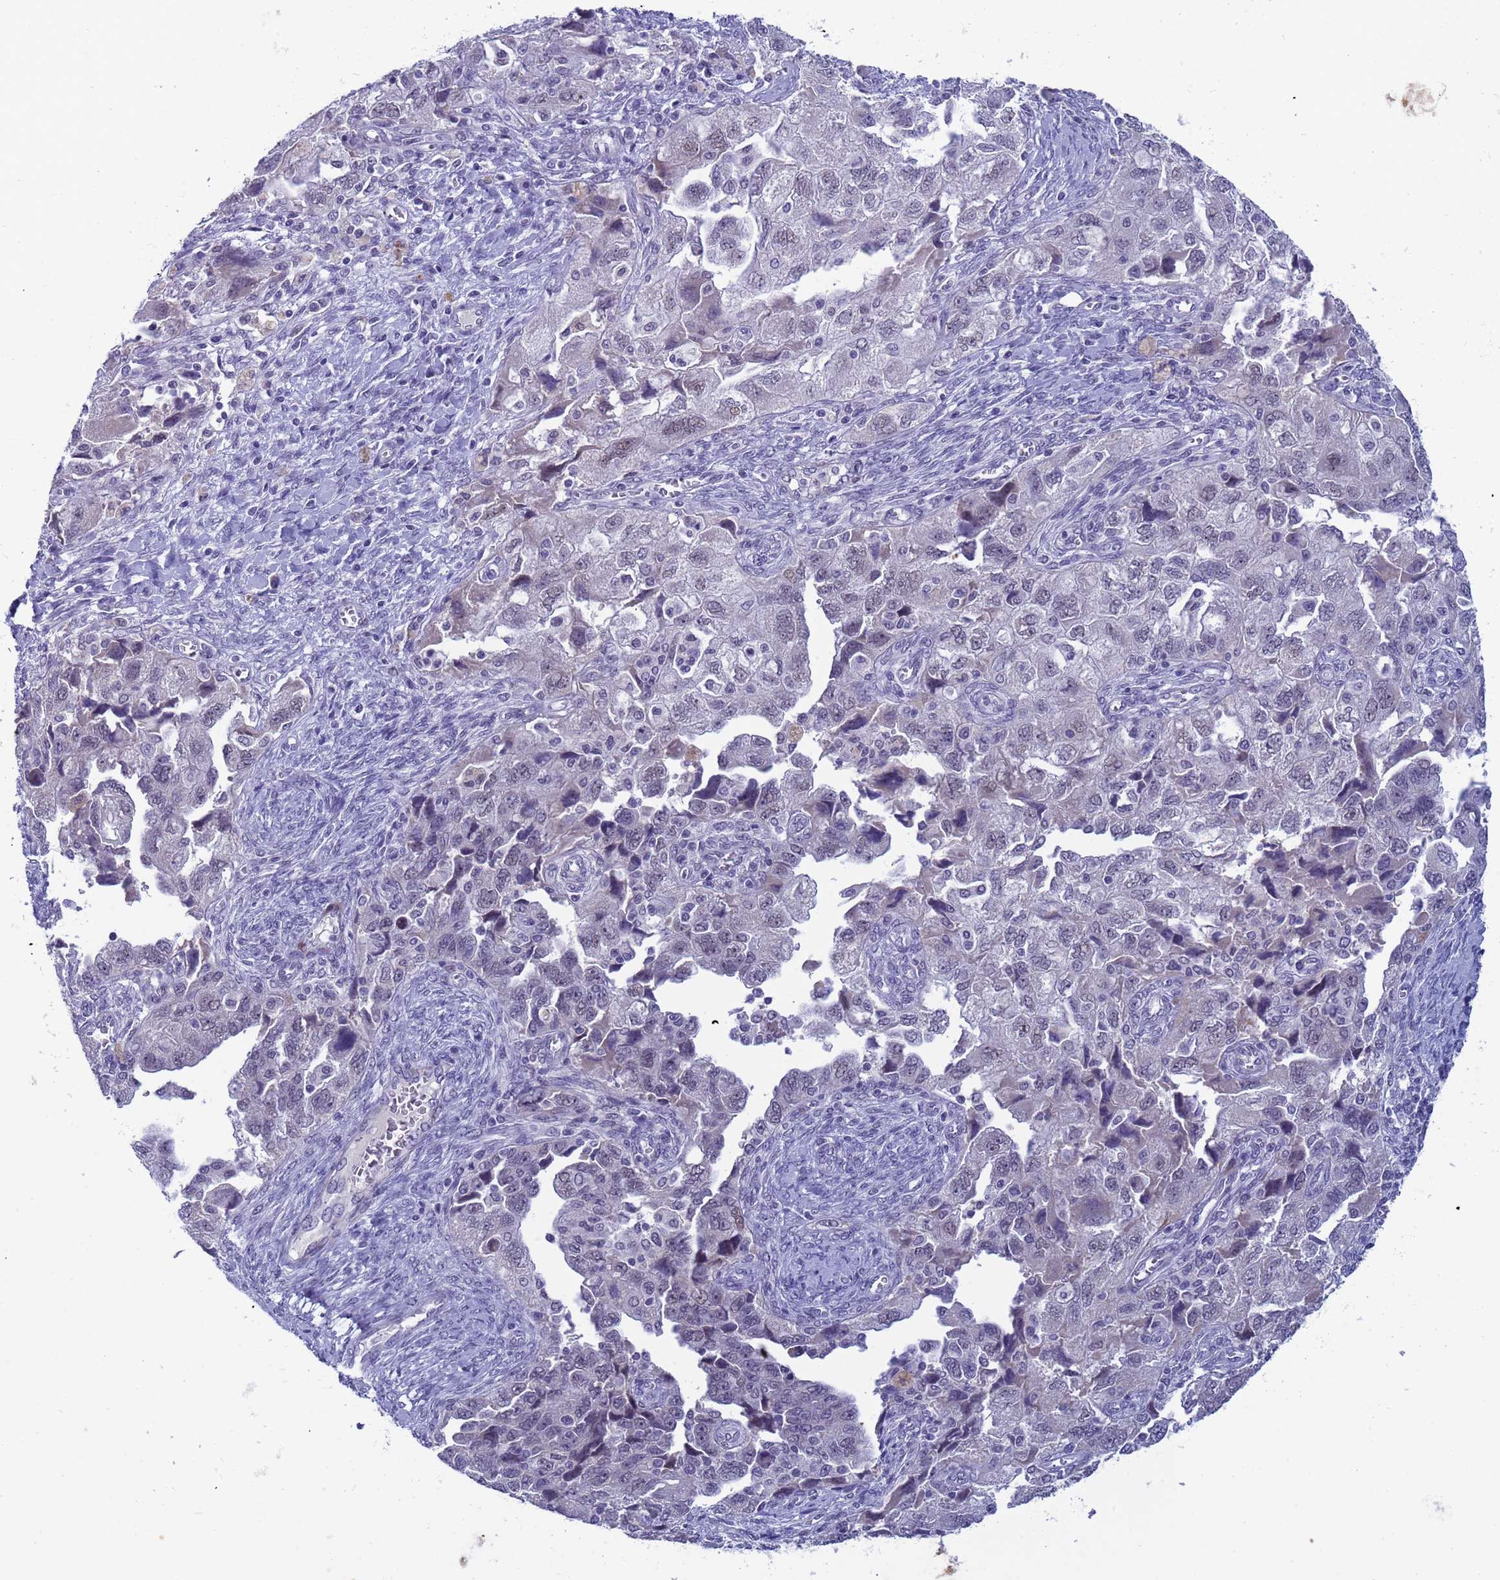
{"staining": {"intensity": "negative", "quantity": "none", "location": "none"}, "tissue": "ovarian cancer", "cell_type": "Tumor cells", "image_type": "cancer", "snomed": [{"axis": "morphology", "description": "Carcinoma, NOS"}, {"axis": "morphology", "description": "Cystadenocarcinoma, serous, NOS"}, {"axis": "topography", "description": "Ovary"}], "caption": "Photomicrograph shows no protein staining in tumor cells of ovarian cancer (carcinoma) tissue. The staining is performed using DAB brown chromogen with nuclei counter-stained in using hematoxylin.", "gene": "CXorf65", "patient": {"sex": "female", "age": 69}}